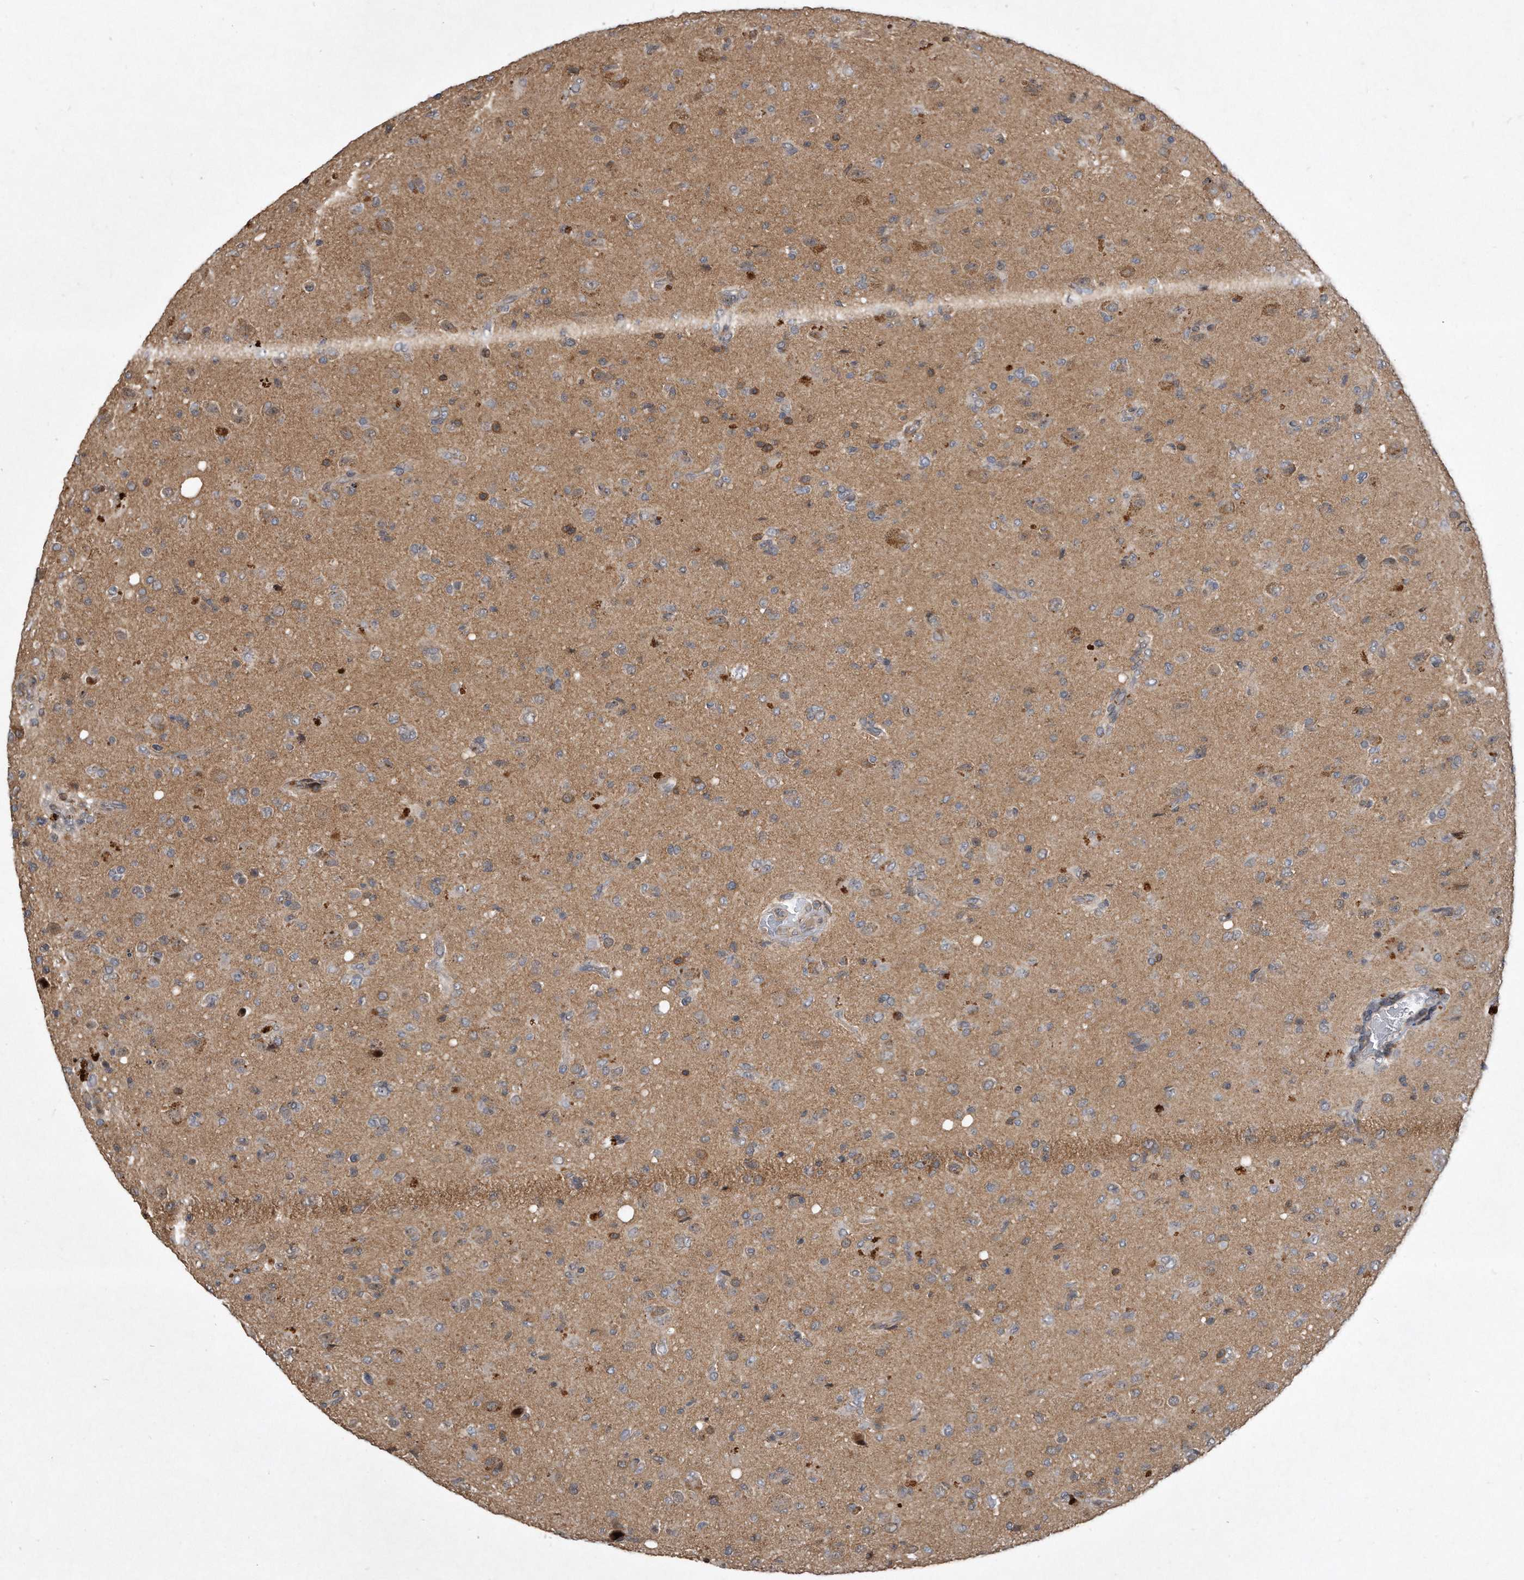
{"staining": {"intensity": "weak", "quantity": "<25%", "location": "cytoplasmic/membranous"}, "tissue": "glioma", "cell_type": "Tumor cells", "image_type": "cancer", "snomed": [{"axis": "morphology", "description": "Glioma, malignant, High grade"}, {"axis": "topography", "description": "Brain"}], "caption": "Micrograph shows no protein positivity in tumor cells of glioma tissue.", "gene": "PGBD2", "patient": {"sex": "female", "age": 57}}